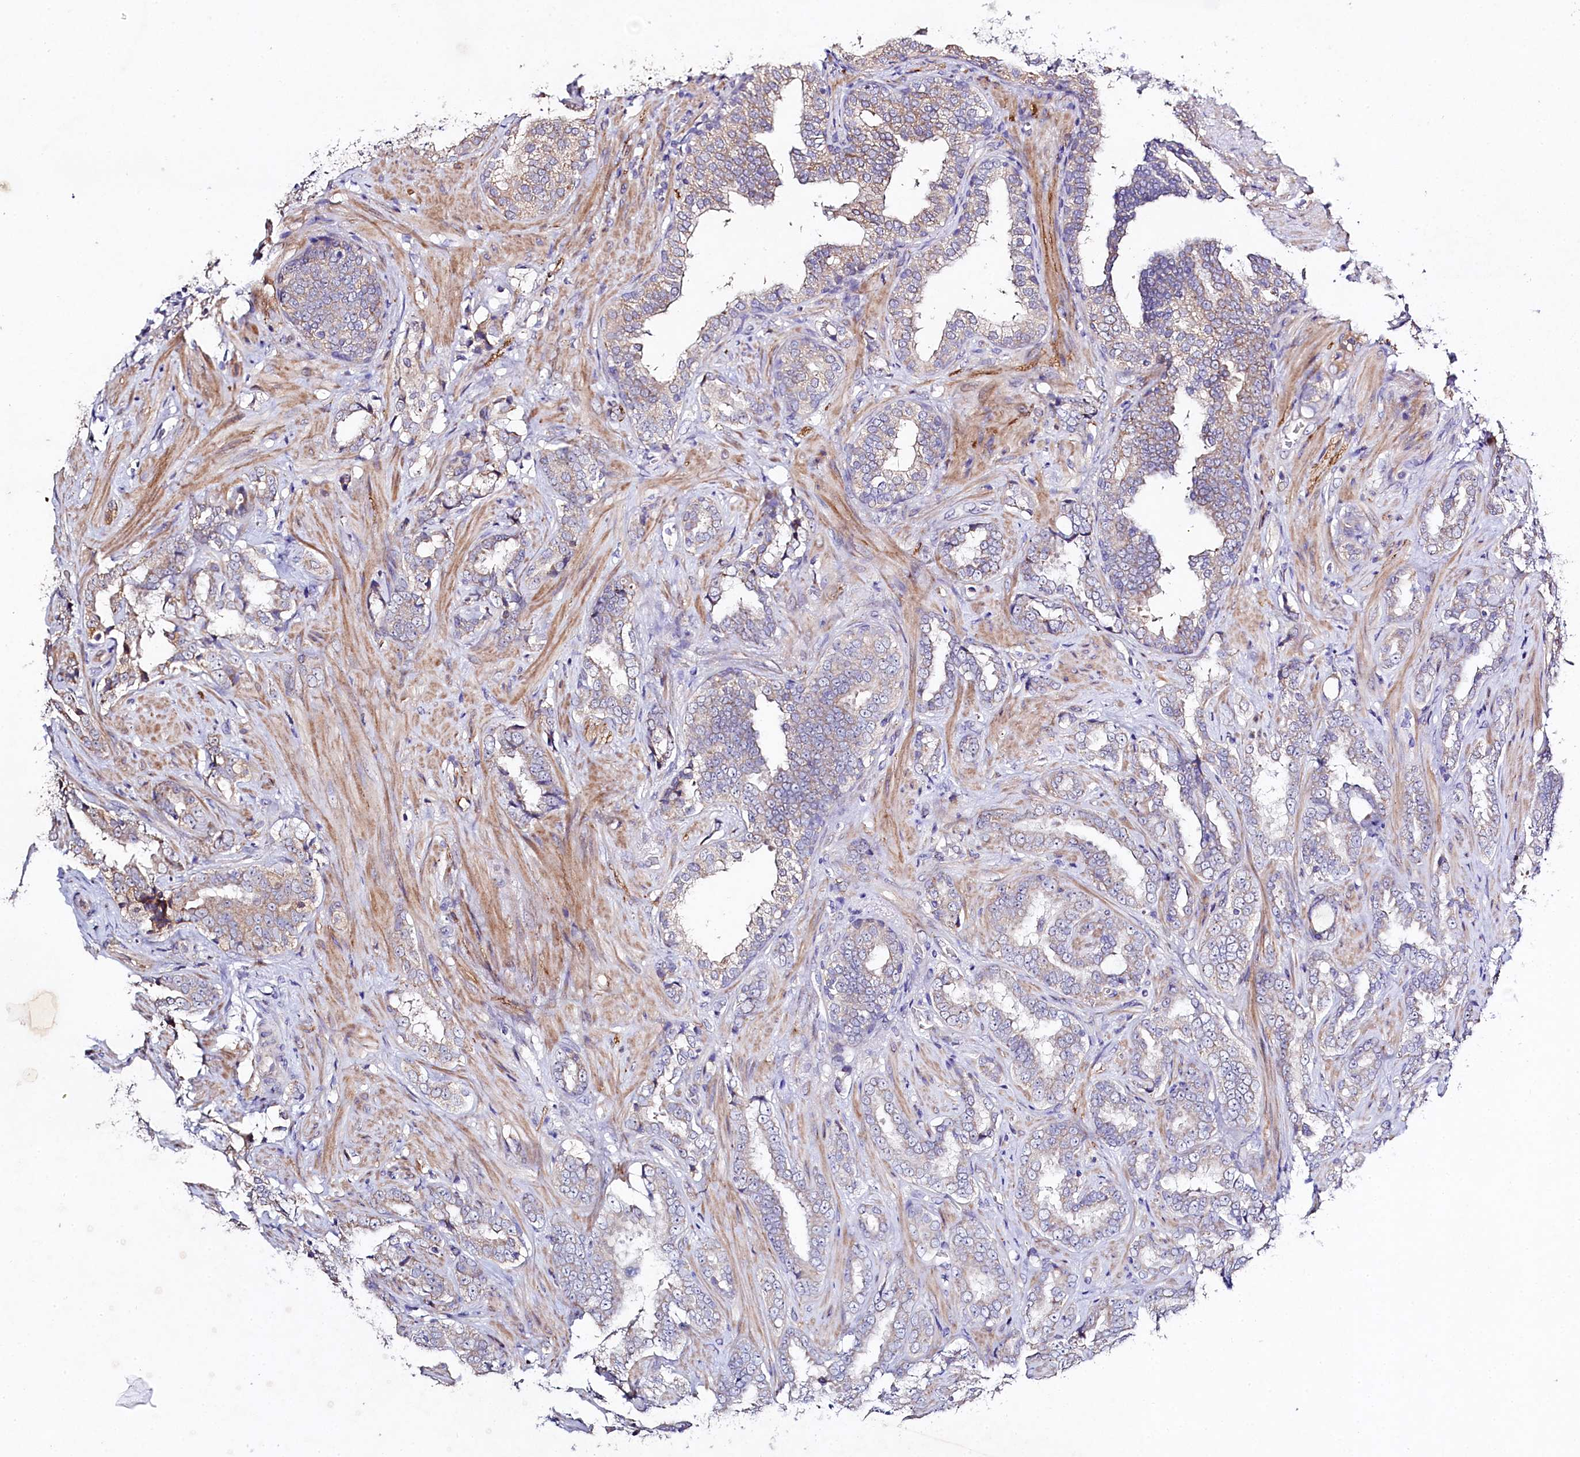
{"staining": {"intensity": "weak", "quantity": "<25%", "location": "cytoplasmic/membranous"}, "tissue": "prostate cancer", "cell_type": "Tumor cells", "image_type": "cancer", "snomed": [{"axis": "morphology", "description": "Adenocarcinoma, High grade"}, {"axis": "topography", "description": "Prostate and seminal vesicle, NOS"}], "caption": "Tumor cells show no significant protein positivity in adenocarcinoma (high-grade) (prostate).", "gene": "FXYD6", "patient": {"sex": "male", "age": 67}}